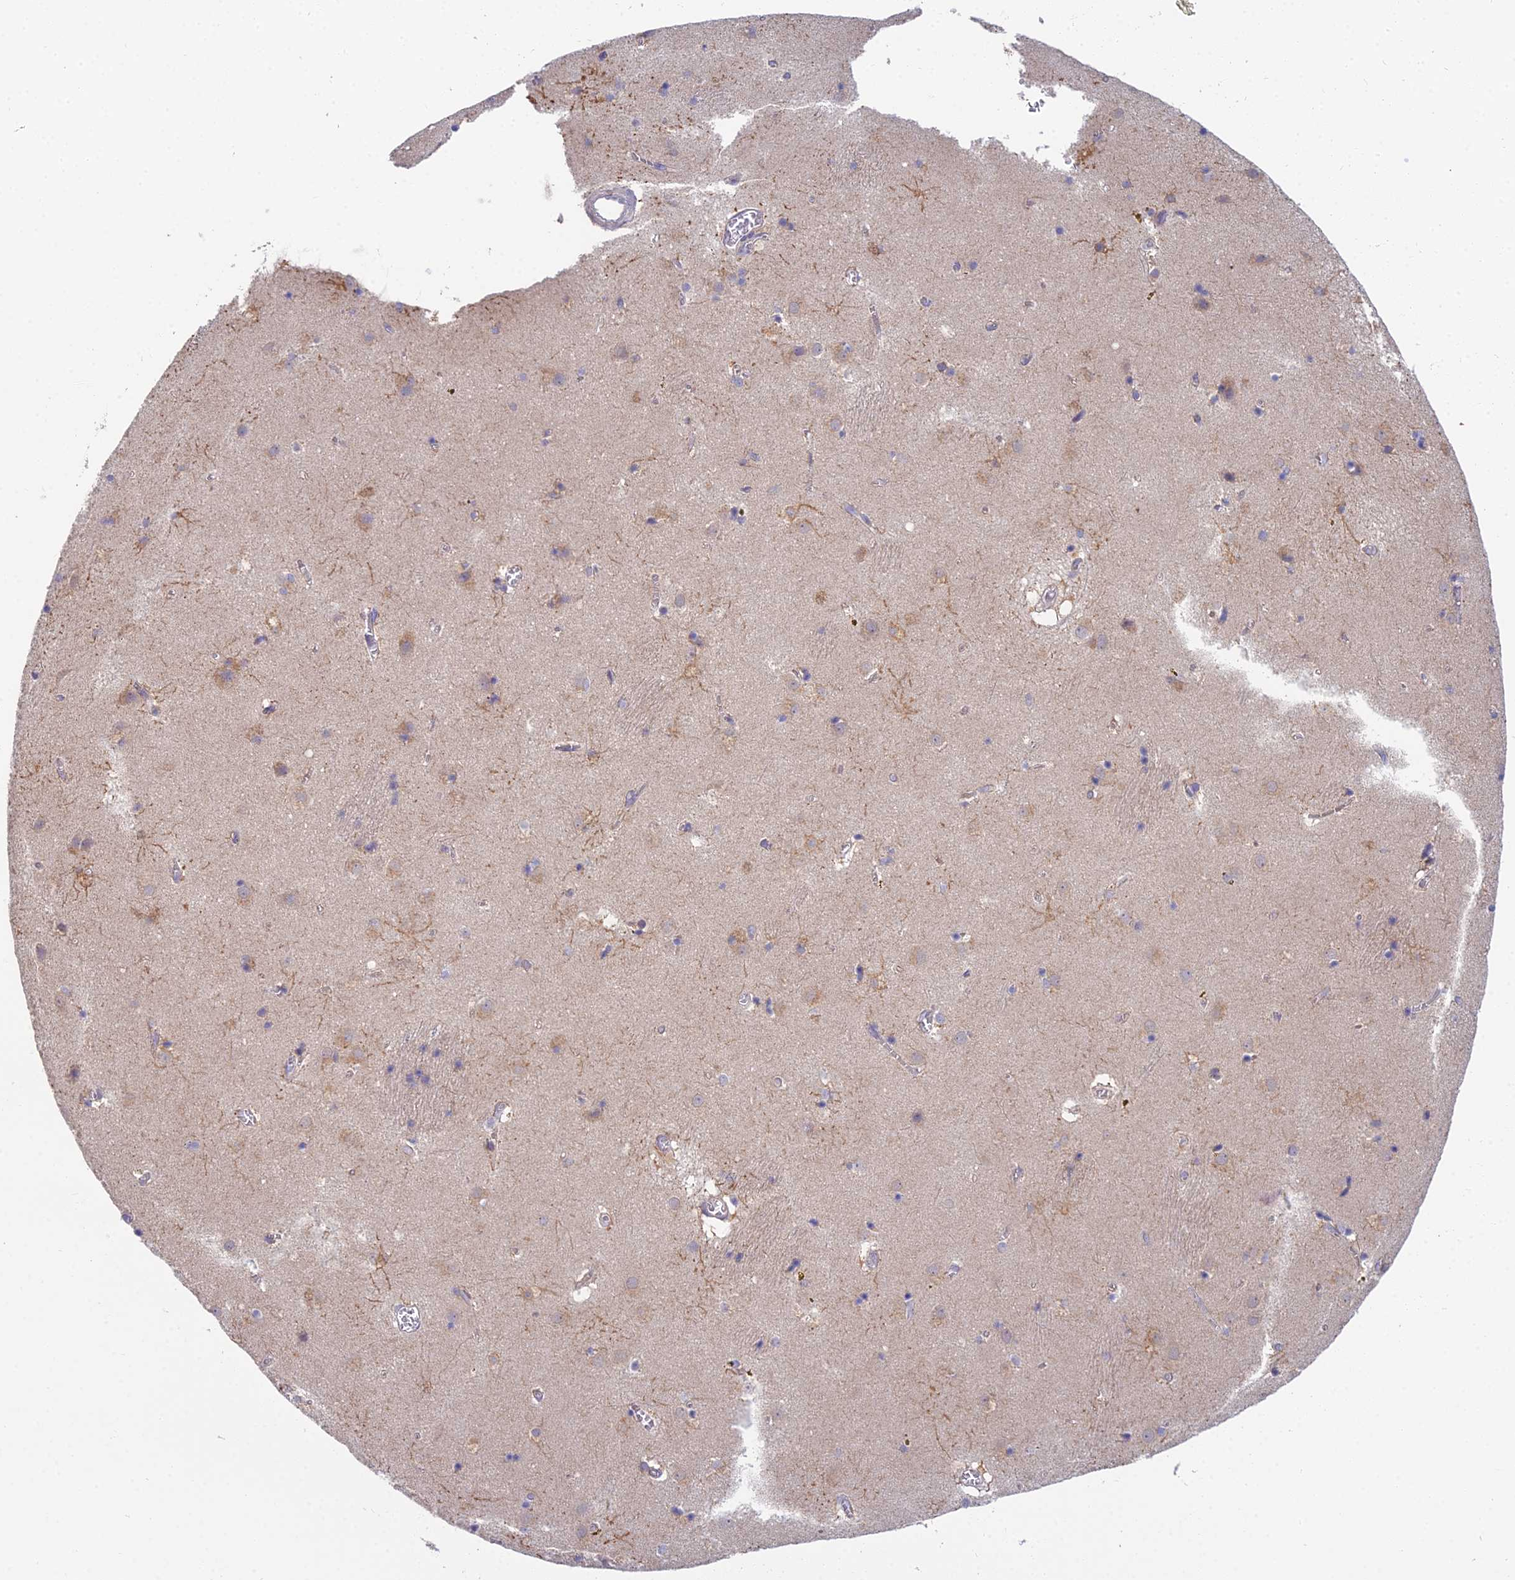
{"staining": {"intensity": "weak", "quantity": "<25%", "location": "cytoplasmic/membranous"}, "tissue": "caudate", "cell_type": "Glial cells", "image_type": "normal", "snomed": [{"axis": "morphology", "description": "Normal tissue, NOS"}, {"axis": "topography", "description": "Lateral ventricle wall"}], "caption": "IHC of unremarkable caudate displays no positivity in glial cells.", "gene": "METTL26", "patient": {"sex": "male", "age": 70}}